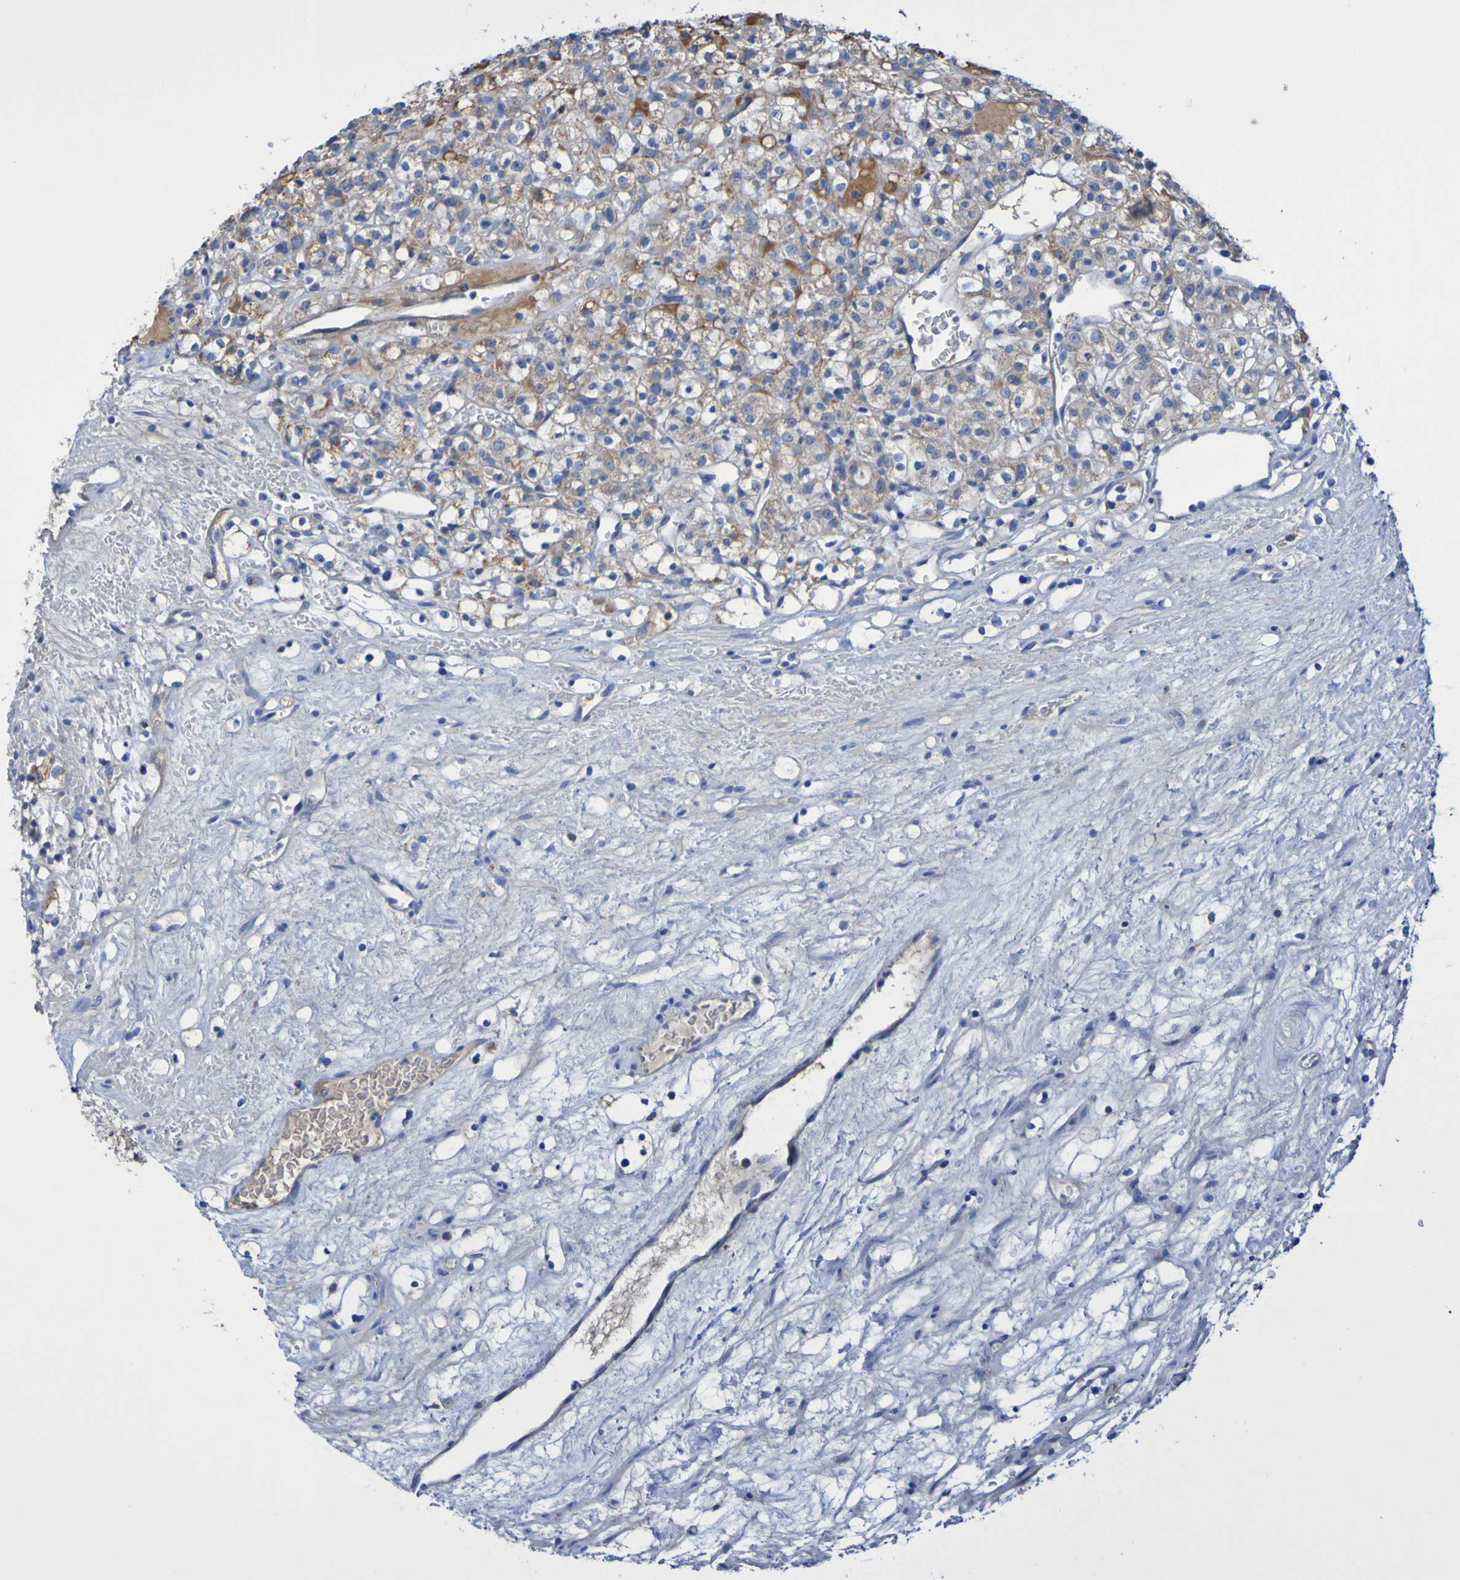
{"staining": {"intensity": "weak", "quantity": "25%-75%", "location": "cytoplasmic/membranous"}, "tissue": "renal cancer", "cell_type": "Tumor cells", "image_type": "cancer", "snomed": [{"axis": "morphology", "description": "Normal tissue, NOS"}, {"axis": "morphology", "description": "Adenocarcinoma, NOS"}, {"axis": "topography", "description": "Kidney"}], "caption": "Adenocarcinoma (renal) was stained to show a protein in brown. There is low levels of weak cytoplasmic/membranous expression in approximately 25%-75% of tumor cells. (DAB (3,3'-diaminobenzidine) = brown stain, brightfield microscopy at high magnification).", "gene": "CNTN2", "patient": {"sex": "female", "age": 72}}